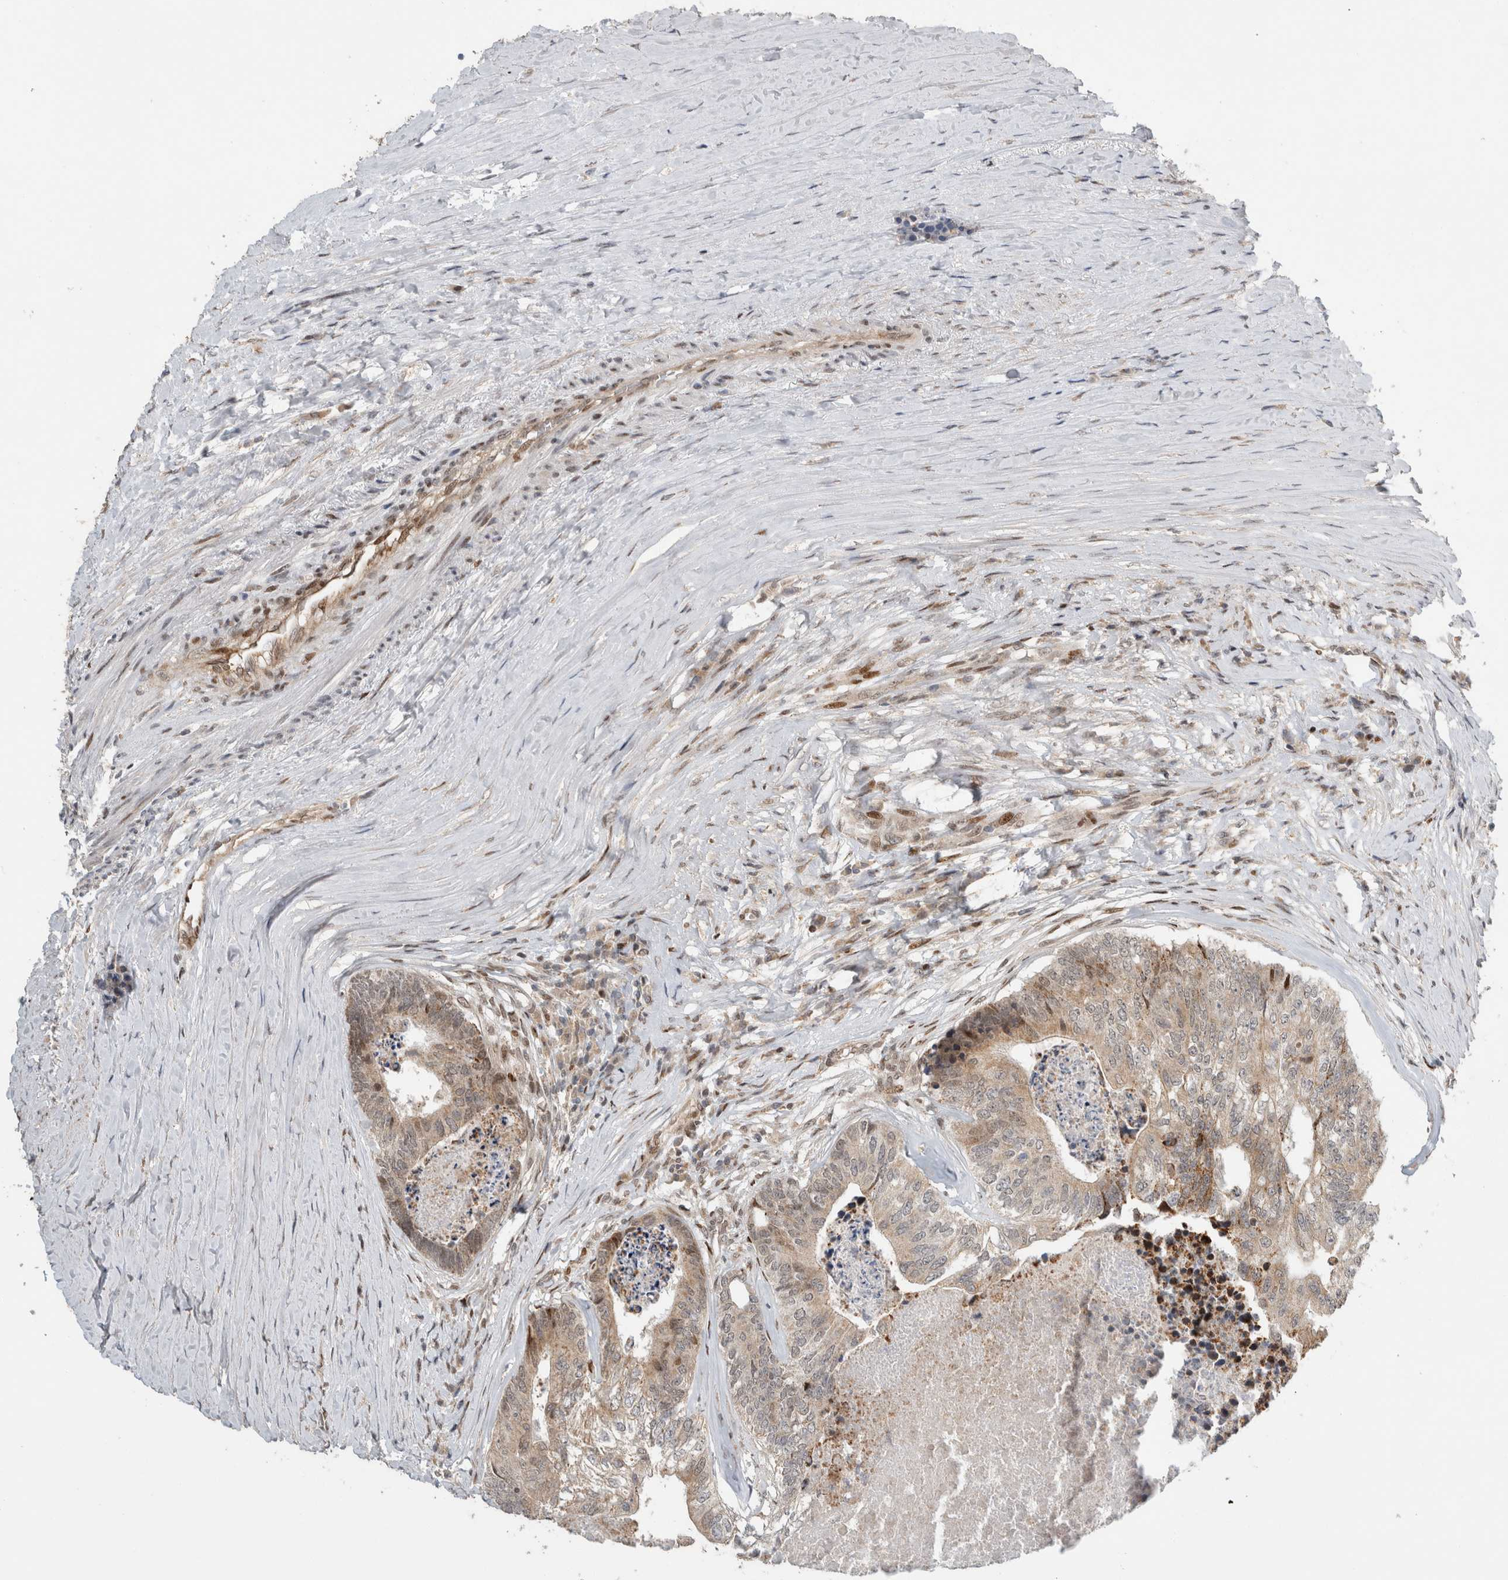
{"staining": {"intensity": "moderate", "quantity": "<25%", "location": "nuclear"}, "tissue": "colorectal cancer", "cell_type": "Tumor cells", "image_type": "cancer", "snomed": [{"axis": "morphology", "description": "Adenocarcinoma, NOS"}, {"axis": "topography", "description": "Colon"}], "caption": "Immunohistochemical staining of human adenocarcinoma (colorectal) exhibits moderate nuclear protein staining in approximately <25% of tumor cells. (brown staining indicates protein expression, while blue staining denotes nuclei).", "gene": "C8orf58", "patient": {"sex": "female", "age": 67}}